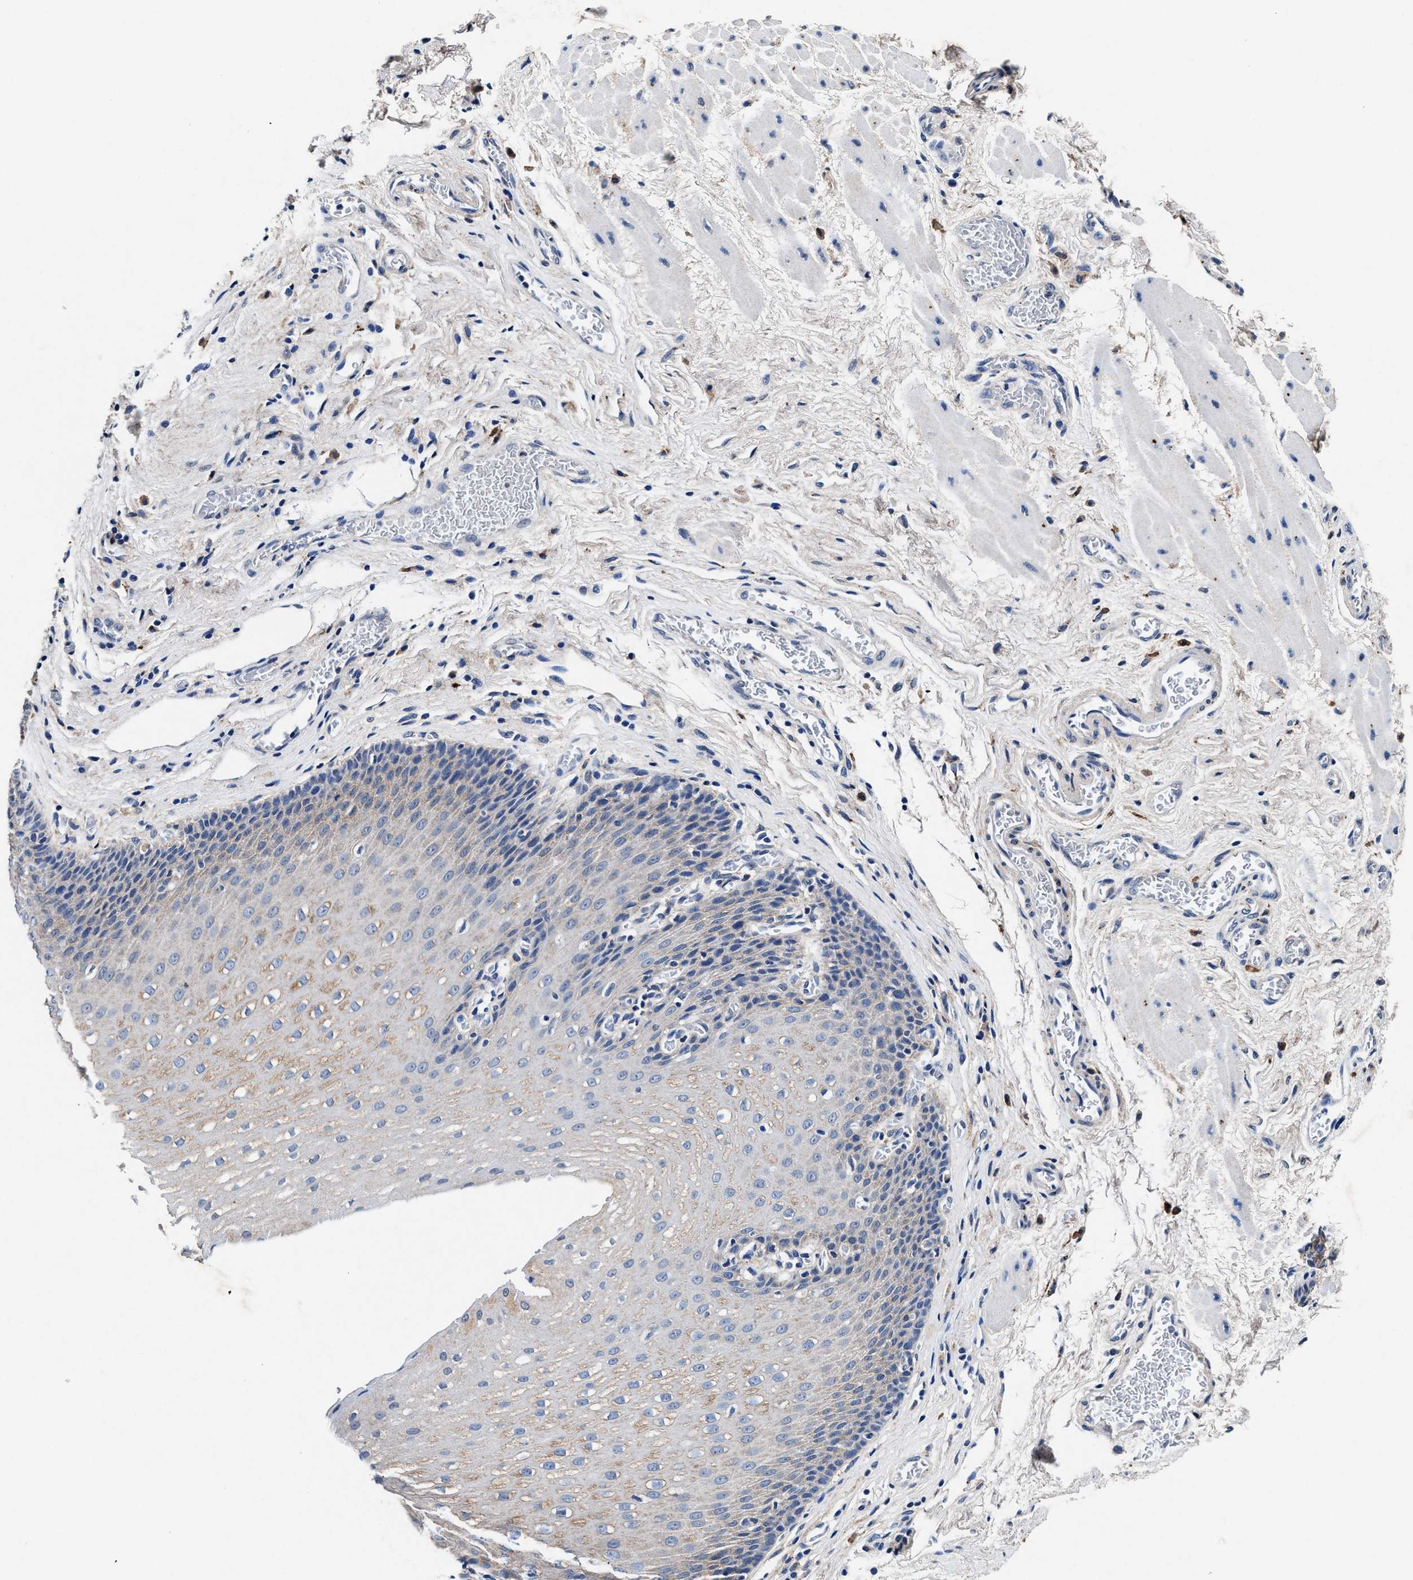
{"staining": {"intensity": "moderate", "quantity": "<25%", "location": "cytoplasmic/membranous"}, "tissue": "esophagus", "cell_type": "Squamous epithelial cells", "image_type": "normal", "snomed": [{"axis": "morphology", "description": "Normal tissue, NOS"}, {"axis": "topography", "description": "Esophagus"}], "caption": "Esophagus was stained to show a protein in brown. There is low levels of moderate cytoplasmic/membranous positivity in about <25% of squamous epithelial cells. The staining was performed using DAB, with brown indicating positive protein expression. Nuclei are stained blue with hematoxylin.", "gene": "SLC8A1", "patient": {"sex": "male", "age": 48}}